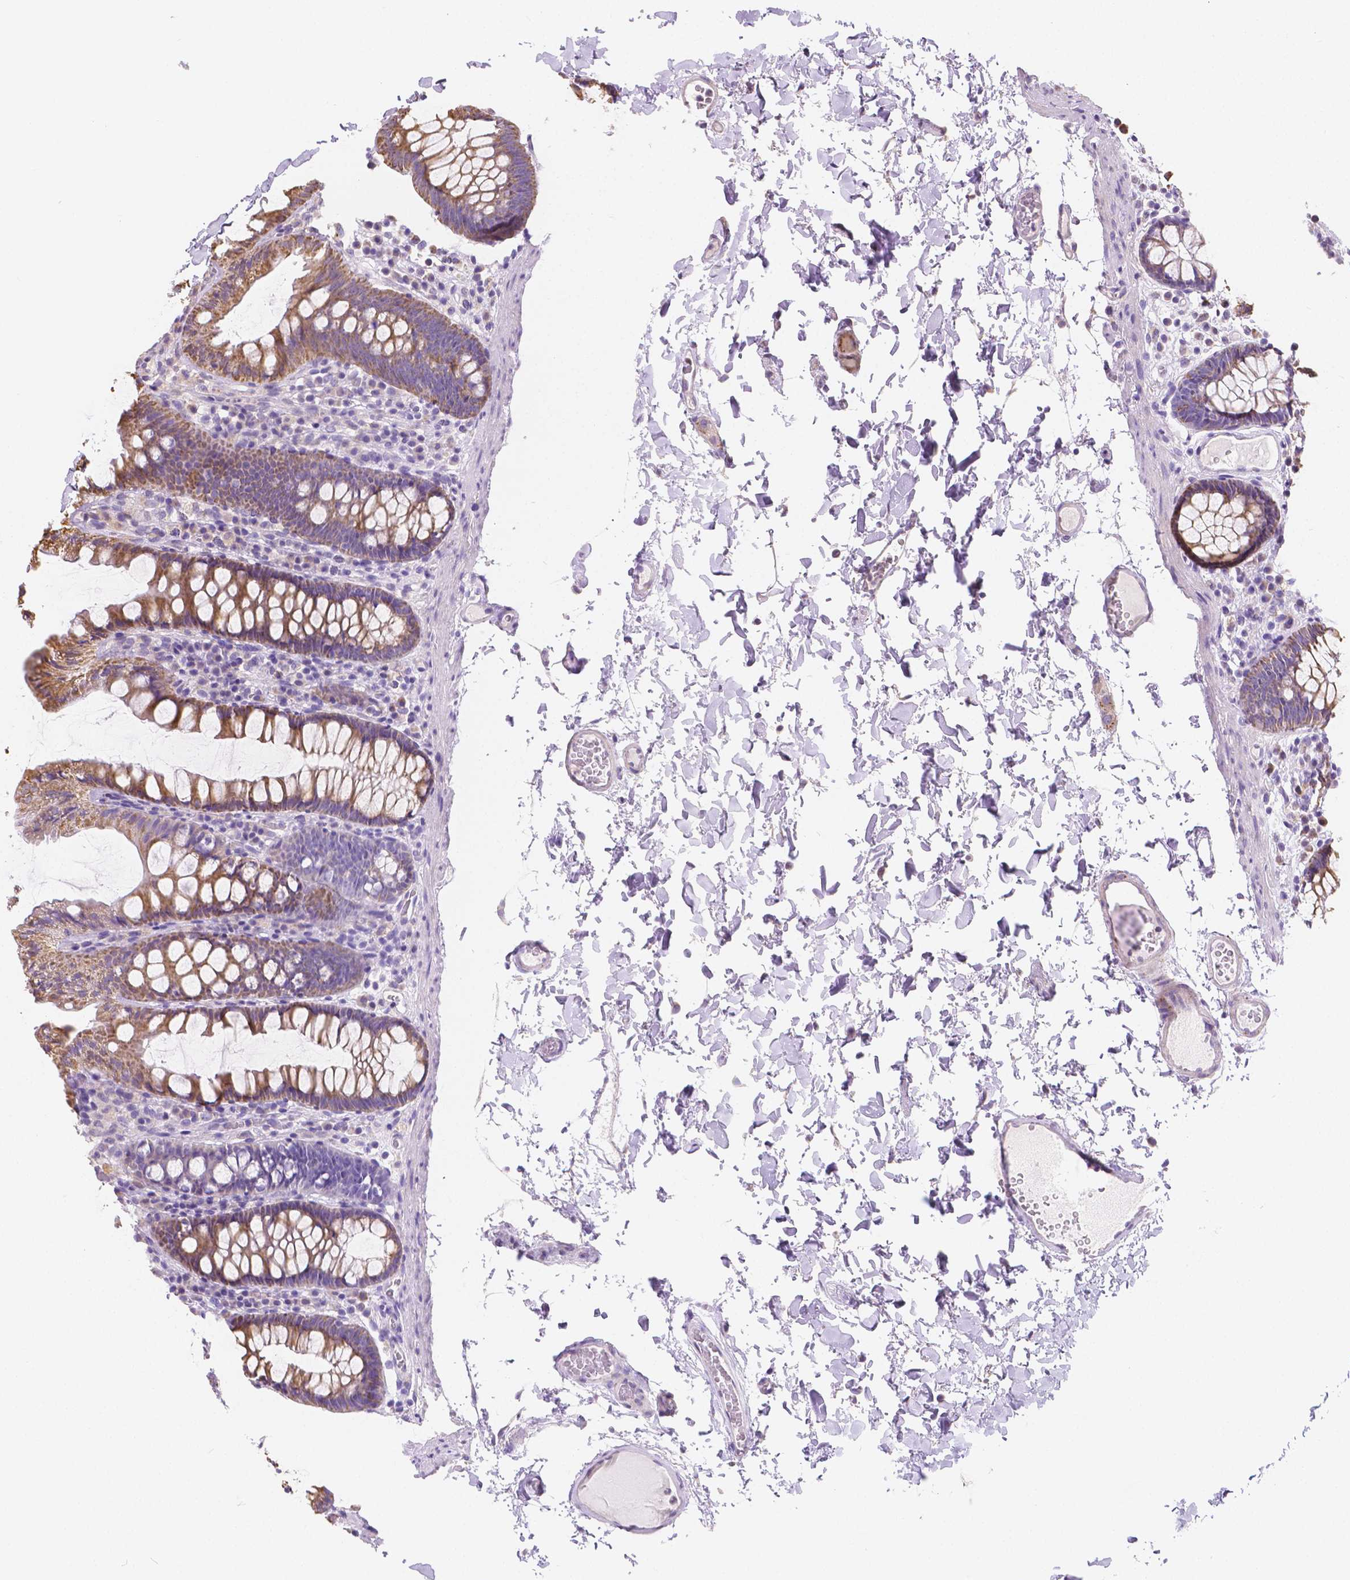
{"staining": {"intensity": "negative", "quantity": "none", "location": "none"}, "tissue": "colon", "cell_type": "Endothelial cells", "image_type": "normal", "snomed": [{"axis": "morphology", "description": "Normal tissue, NOS"}, {"axis": "topography", "description": "Colon"}, {"axis": "topography", "description": "Peripheral nerve tissue"}], "caption": "Colon was stained to show a protein in brown. There is no significant expression in endothelial cells. Brightfield microscopy of immunohistochemistry stained with DAB (3,3'-diaminobenzidine) (brown) and hematoxylin (blue), captured at high magnification.", "gene": "TMEM130", "patient": {"sex": "male", "age": 84}}